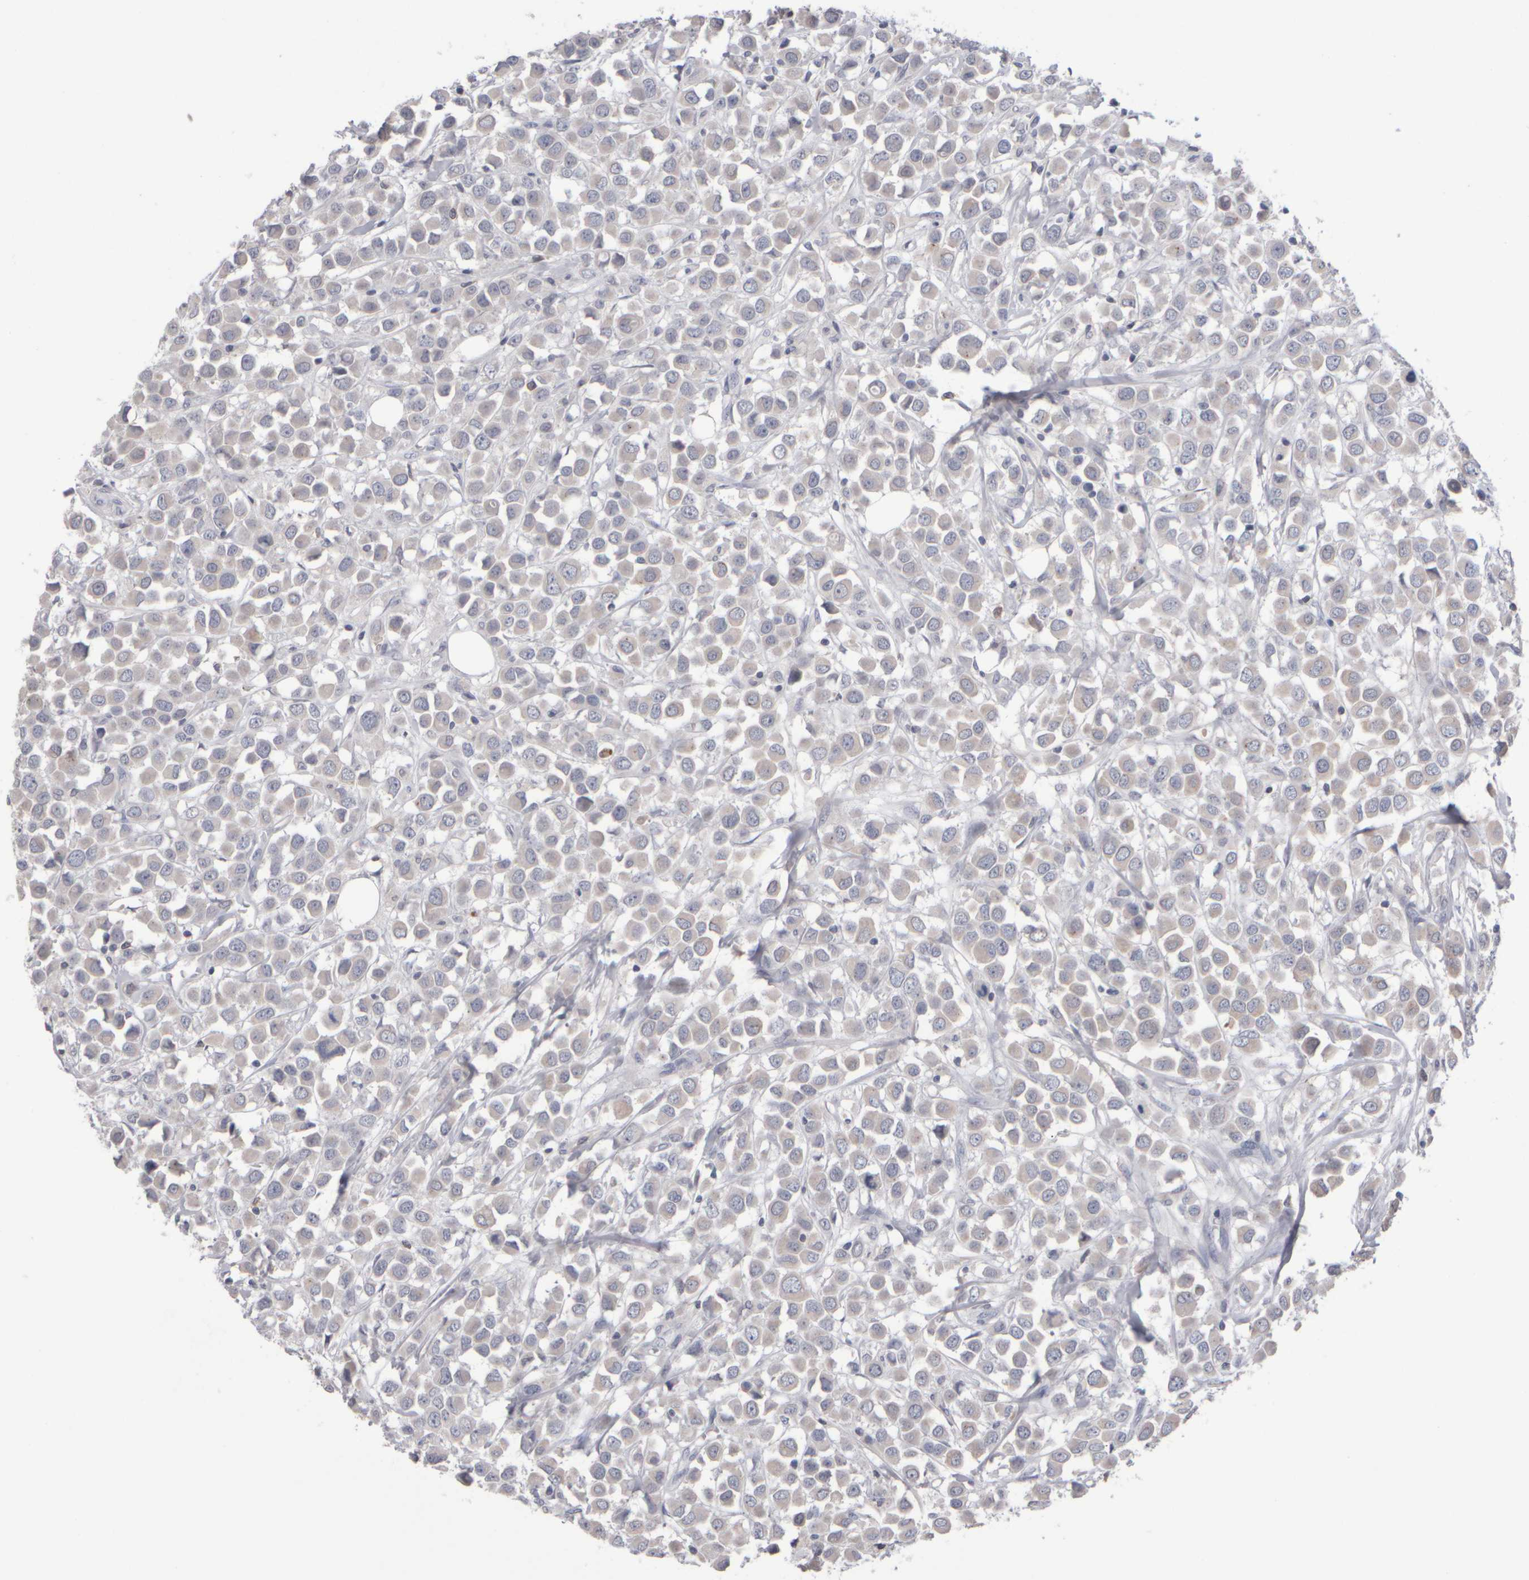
{"staining": {"intensity": "weak", "quantity": "<25%", "location": "cytoplasmic/membranous"}, "tissue": "breast cancer", "cell_type": "Tumor cells", "image_type": "cancer", "snomed": [{"axis": "morphology", "description": "Duct carcinoma"}, {"axis": "topography", "description": "Breast"}], "caption": "This is an IHC image of breast cancer. There is no positivity in tumor cells.", "gene": "EPHX2", "patient": {"sex": "female", "age": 61}}